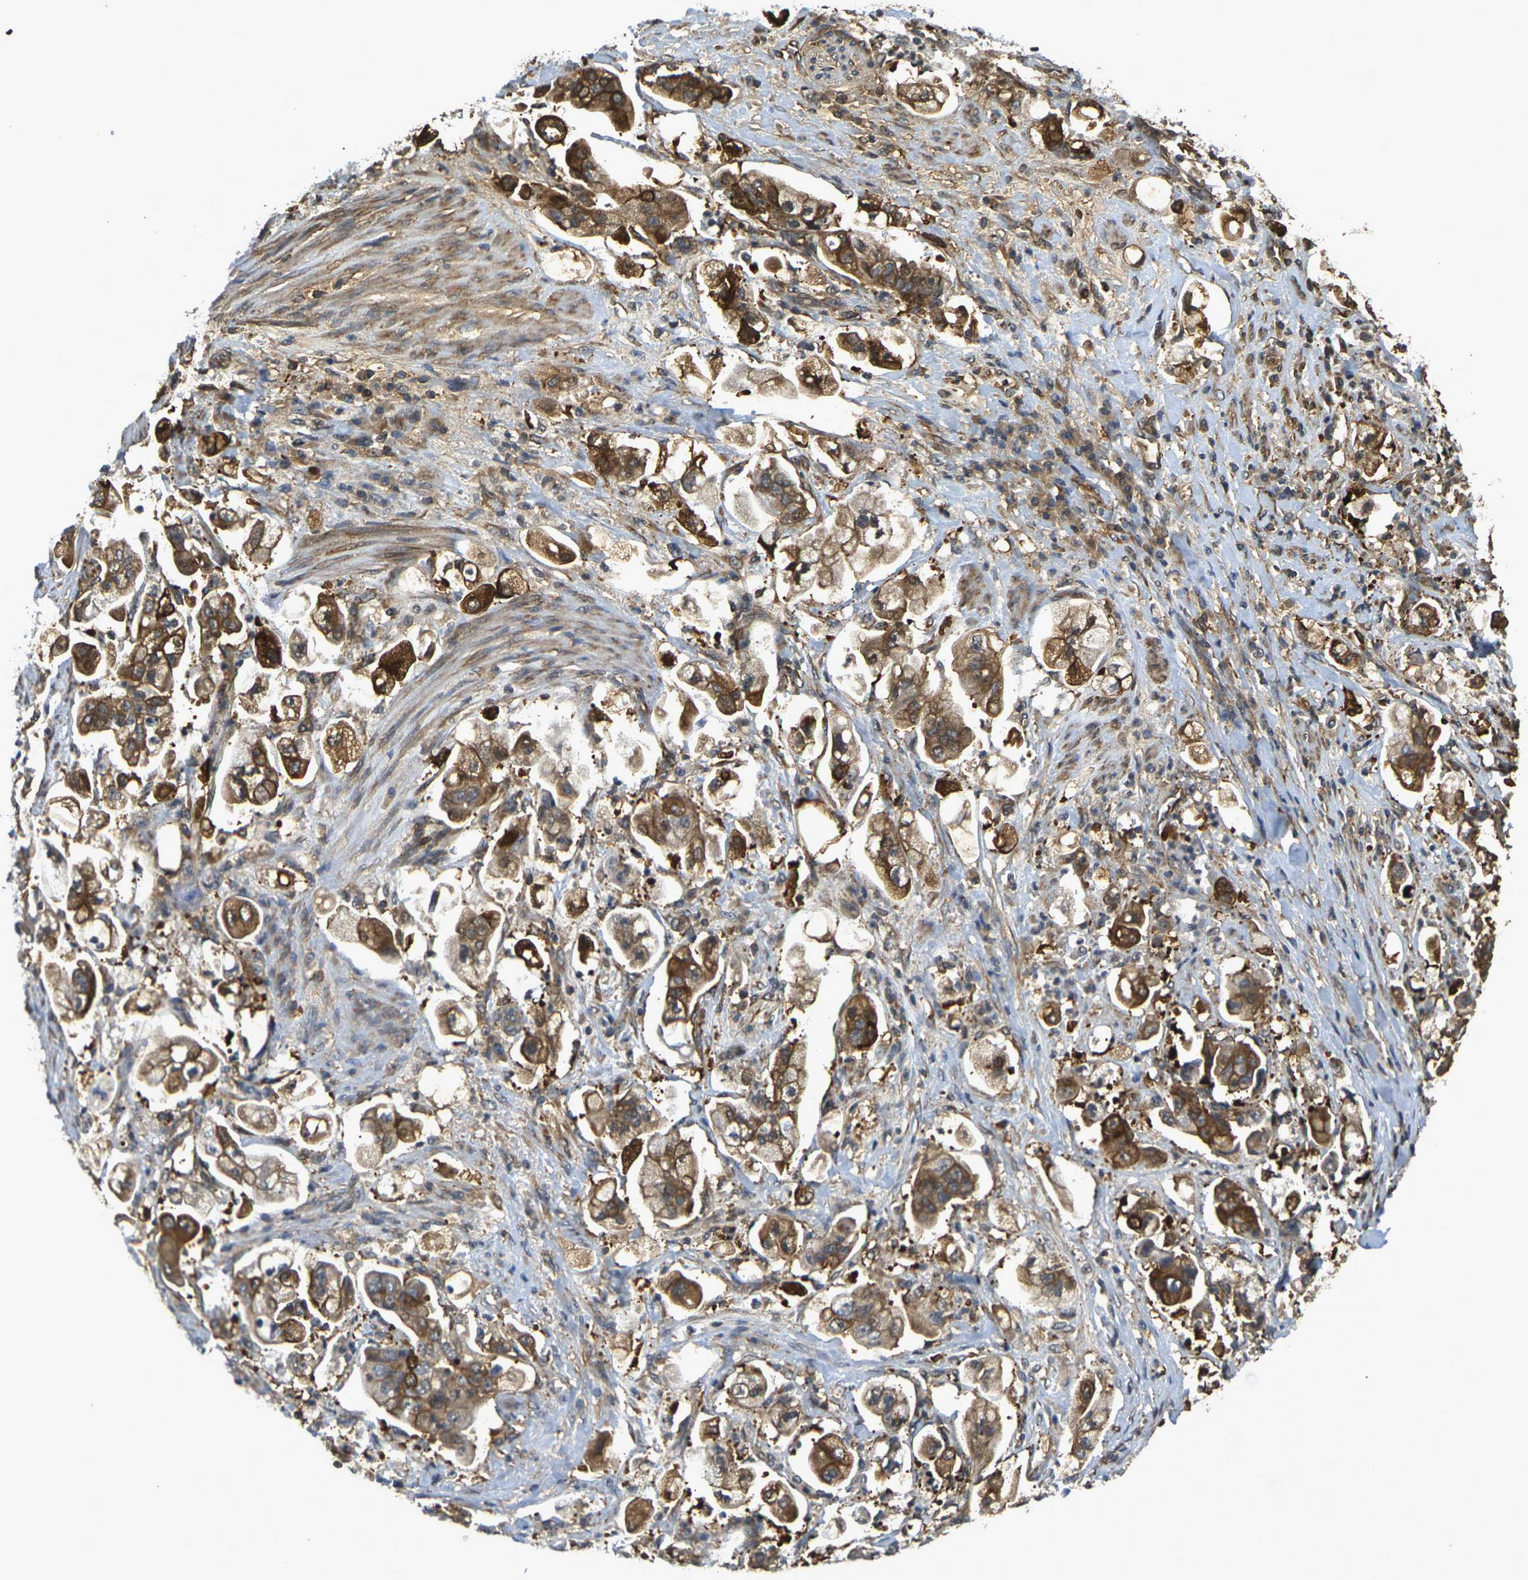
{"staining": {"intensity": "strong", "quantity": ">75%", "location": "cytoplasmic/membranous"}, "tissue": "stomach cancer", "cell_type": "Tumor cells", "image_type": "cancer", "snomed": [{"axis": "morphology", "description": "Adenocarcinoma, NOS"}, {"axis": "topography", "description": "Stomach"}], "caption": "DAB immunohistochemical staining of human adenocarcinoma (stomach) displays strong cytoplasmic/membranous protein staining in about >75% of tumor cells.", "gene": "CAST", "patient": {"sex": "male", "age": 62}}